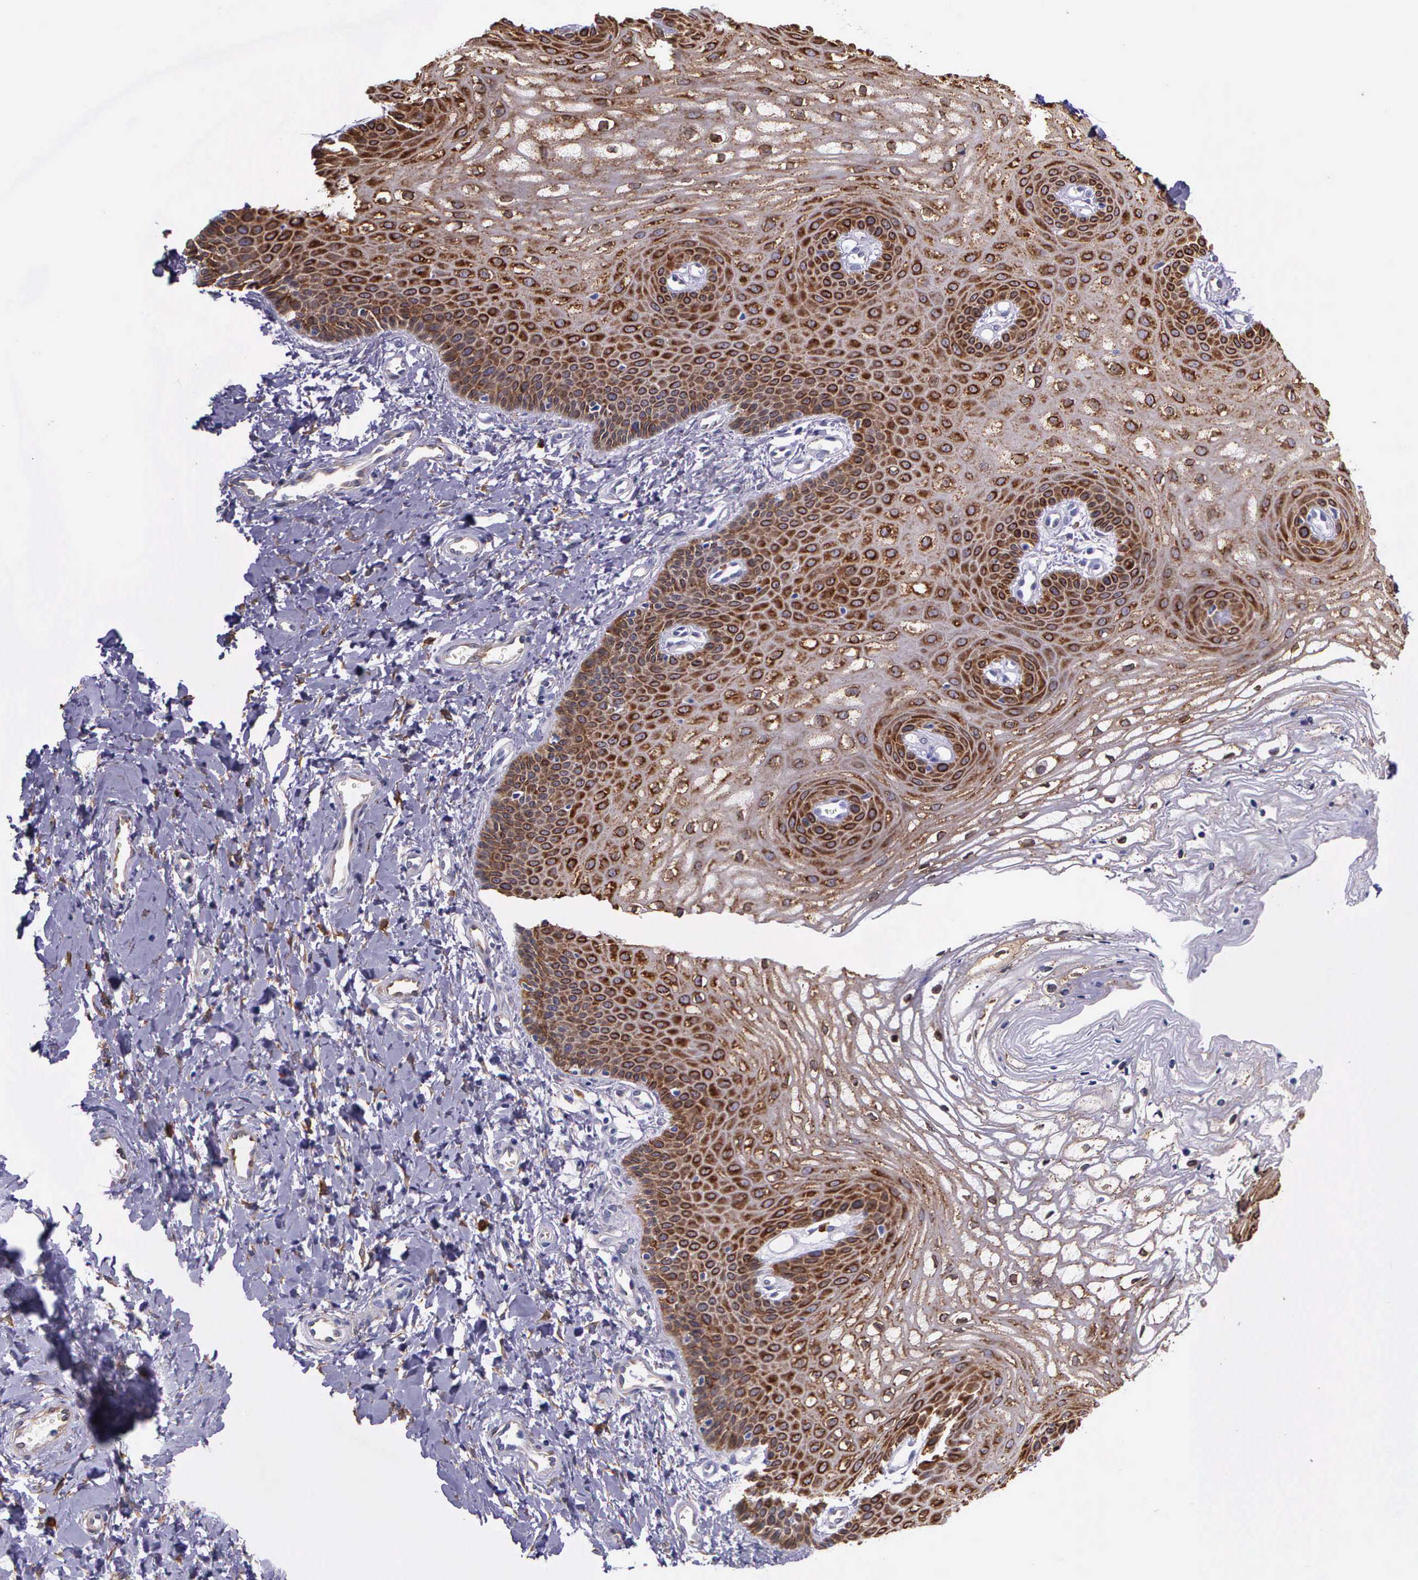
{"staining": {"intensity": "strong", "quantity": ">75%", "location": "cytoplasmic/membranous"}, "tissue": "vagina", "cell_type": "Squamous epithelial cells", "image_type": "normal", "snomed": [{"axis": "morphology", "description": "Normal tissue, NOS"}, {"axis": "topography", "description": "Vagina"}], "caption": "Vagina stained with DAB immunohistochemistry (IHC) shows high levels of strong cytoplasmic/membranous expression in about >75% of squamous epithelial cells. The staining was performed using DAB to visualize the protein expression in brown, while the nuclei were stained in blue with hematoxylin (Magnification: 20x).", "gene": "AHNAK2", "patient": {"sex": "female", "age": 68}}